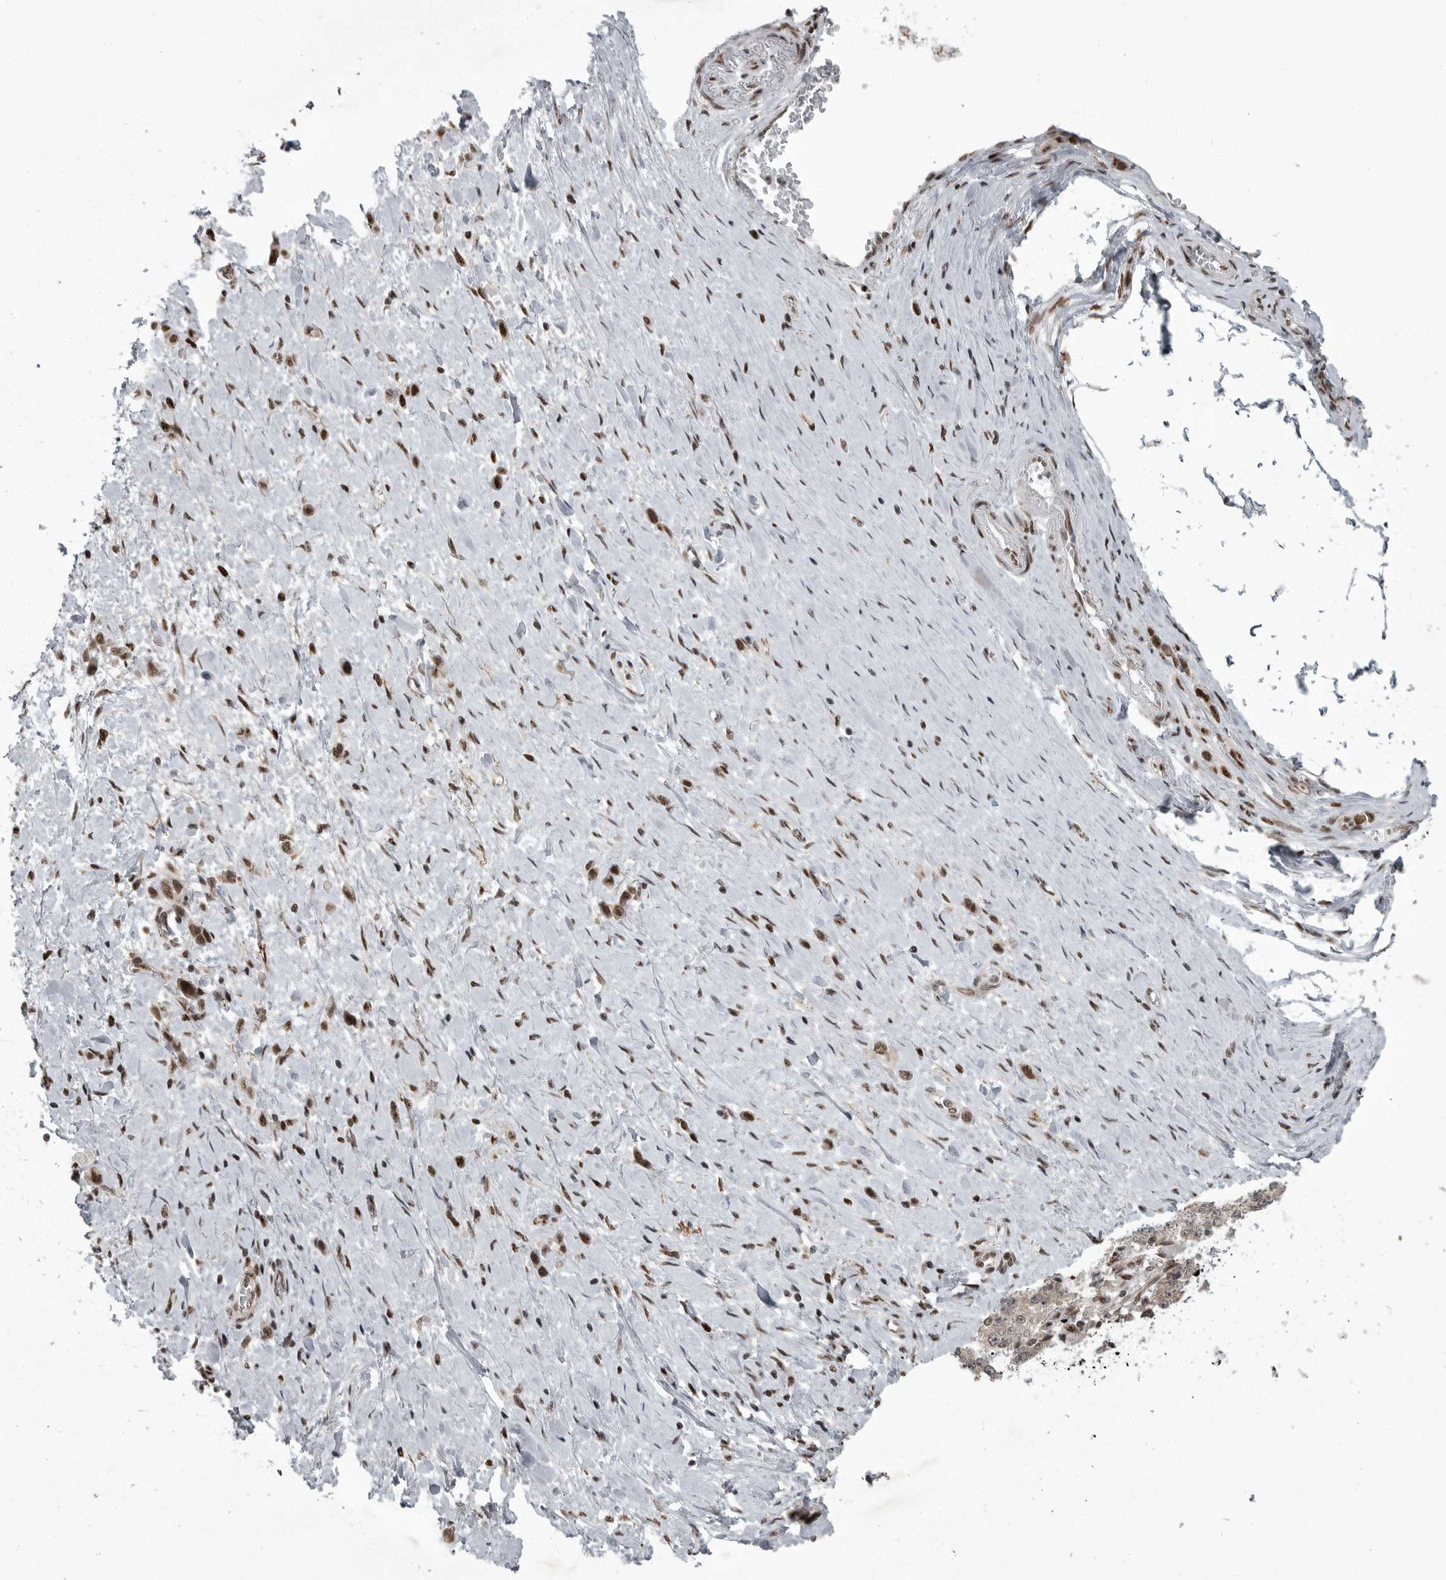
{"staining": {"intensity": "strong", "quantity": ">75%", "location": "nuclear"}, "tissue": "stomach cancer", "cell_type": "Tumor cells", "image_type": "cancer", "snomed": [{"axis": "morphology", "description": "Adenocarcinoma, NOS"}, {"axis": "topography", "description": "Stomach"}], "caption": "IHC micrograph of stomach adenocarcinoma stained for a protein (brown), which exhibits high levels of strong nuclear expression in approximately >75% of tumor cells.", "gene": "YAF2", "patient": {"sex": "female", "age": 65}}